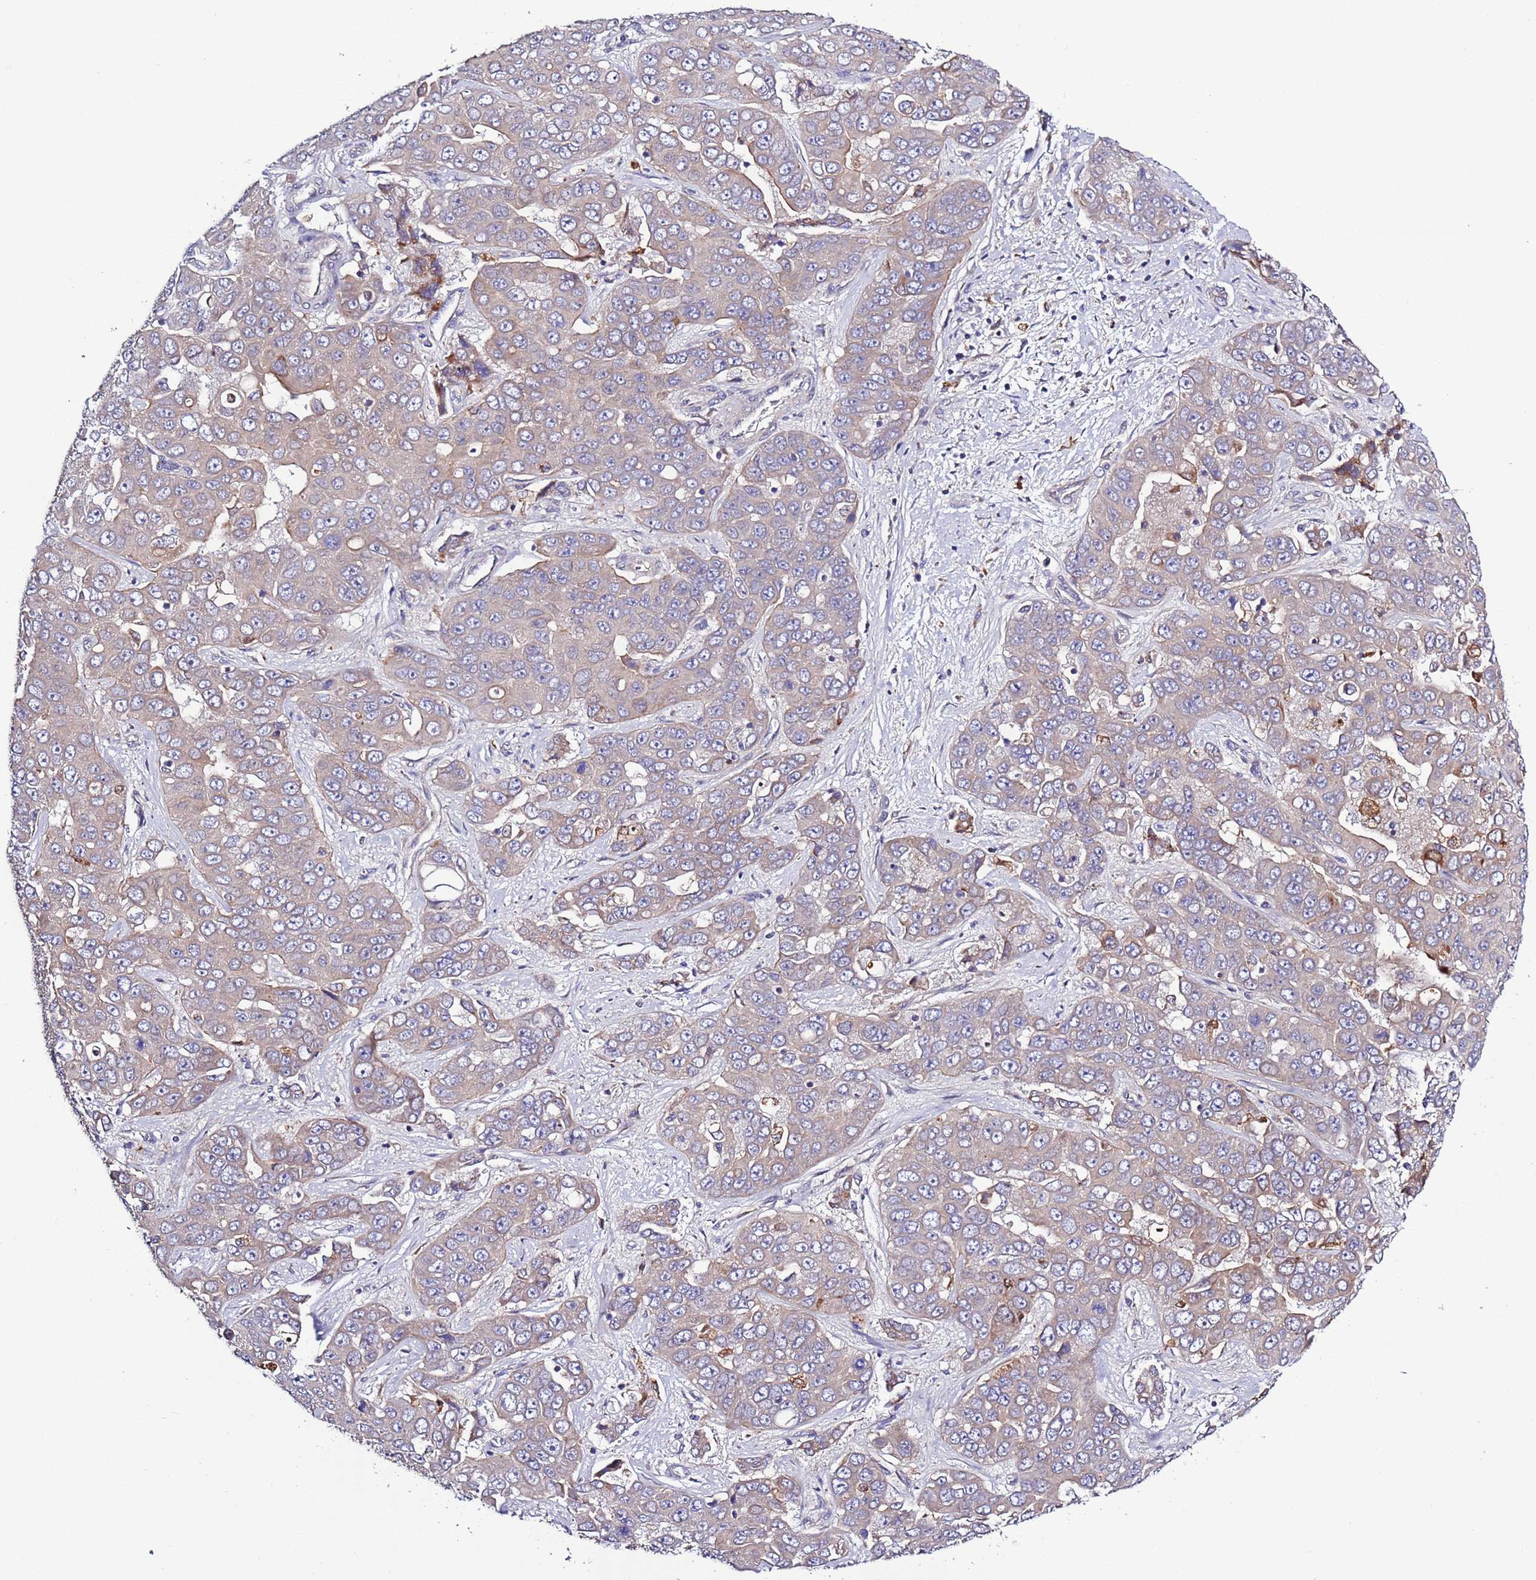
{"staining": {"intensity": "weak", "quantity": "<25%", "location": "cytoplasmic/membranous"}, "tissue": "liver cancer", "cell_type": "Tumor cells", "image_type": "cancer", "snomed": [{"axis": "morphology", "description": "Cholangiocarcinoma"}, {"axis": "topography", "description": "Liver"}], "caption": "A histopathology image of human liver cancer is negative for staining in tumor cells.", "gene": "SPCS1", "patient": {"sex": "female", "age": 52}}